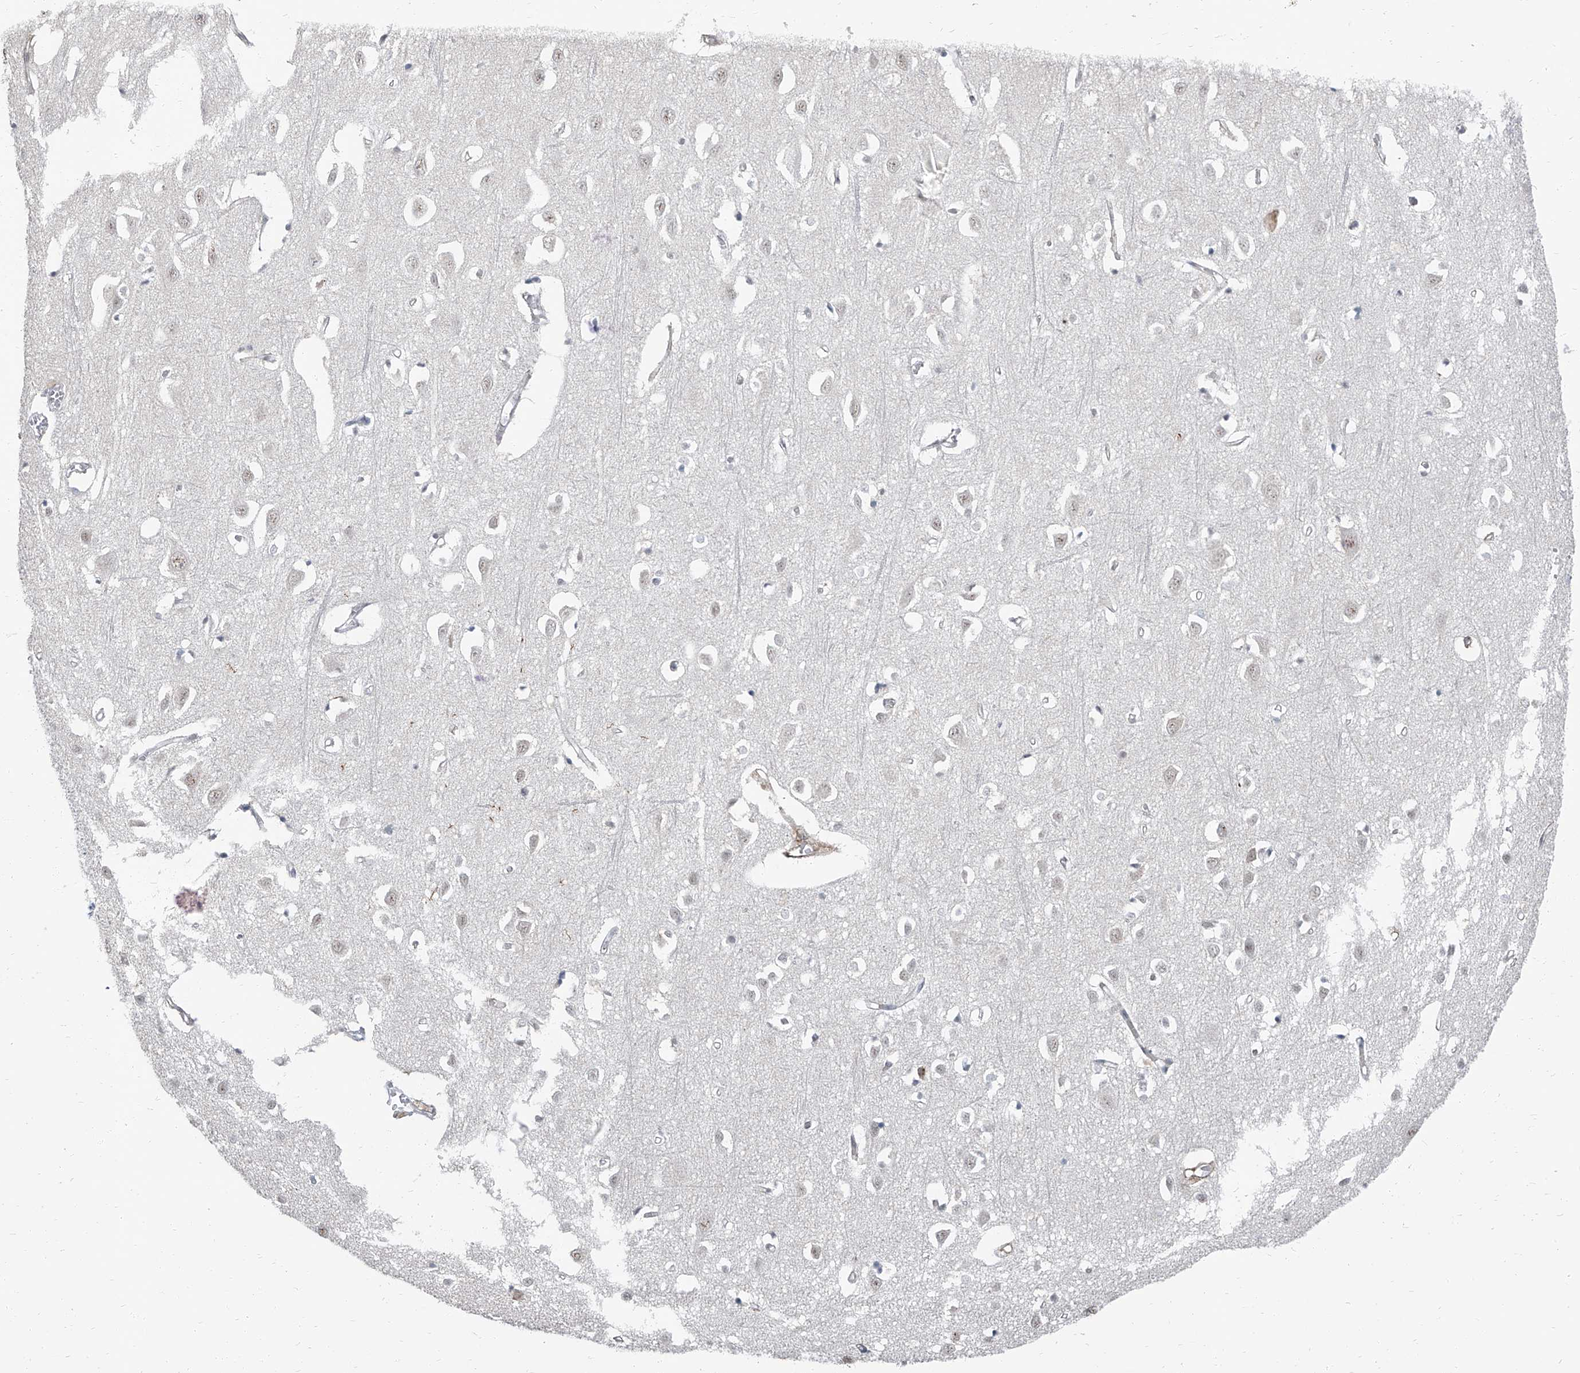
{"staining": {"intensity": "moderate", "quantity": ">75%", "location": "cytoplasmic/membranous"}, "tissue": "cerebral cortex", "cell_type": "Endothelial cells", "image_type": "normal", "snomed": [{"axis": "morphology", "description": "Normal tissue, NOS"}, {"axis": "topography", "description": "Cerebral cortex"}], "caption": "Endothelial cells show moderate cytoplasmic/membranous expression in about >75% of cells in unremarkable cerebral cortex.", "gene": "TXLNB", "patient": {"sex": "female", "age": 64}}